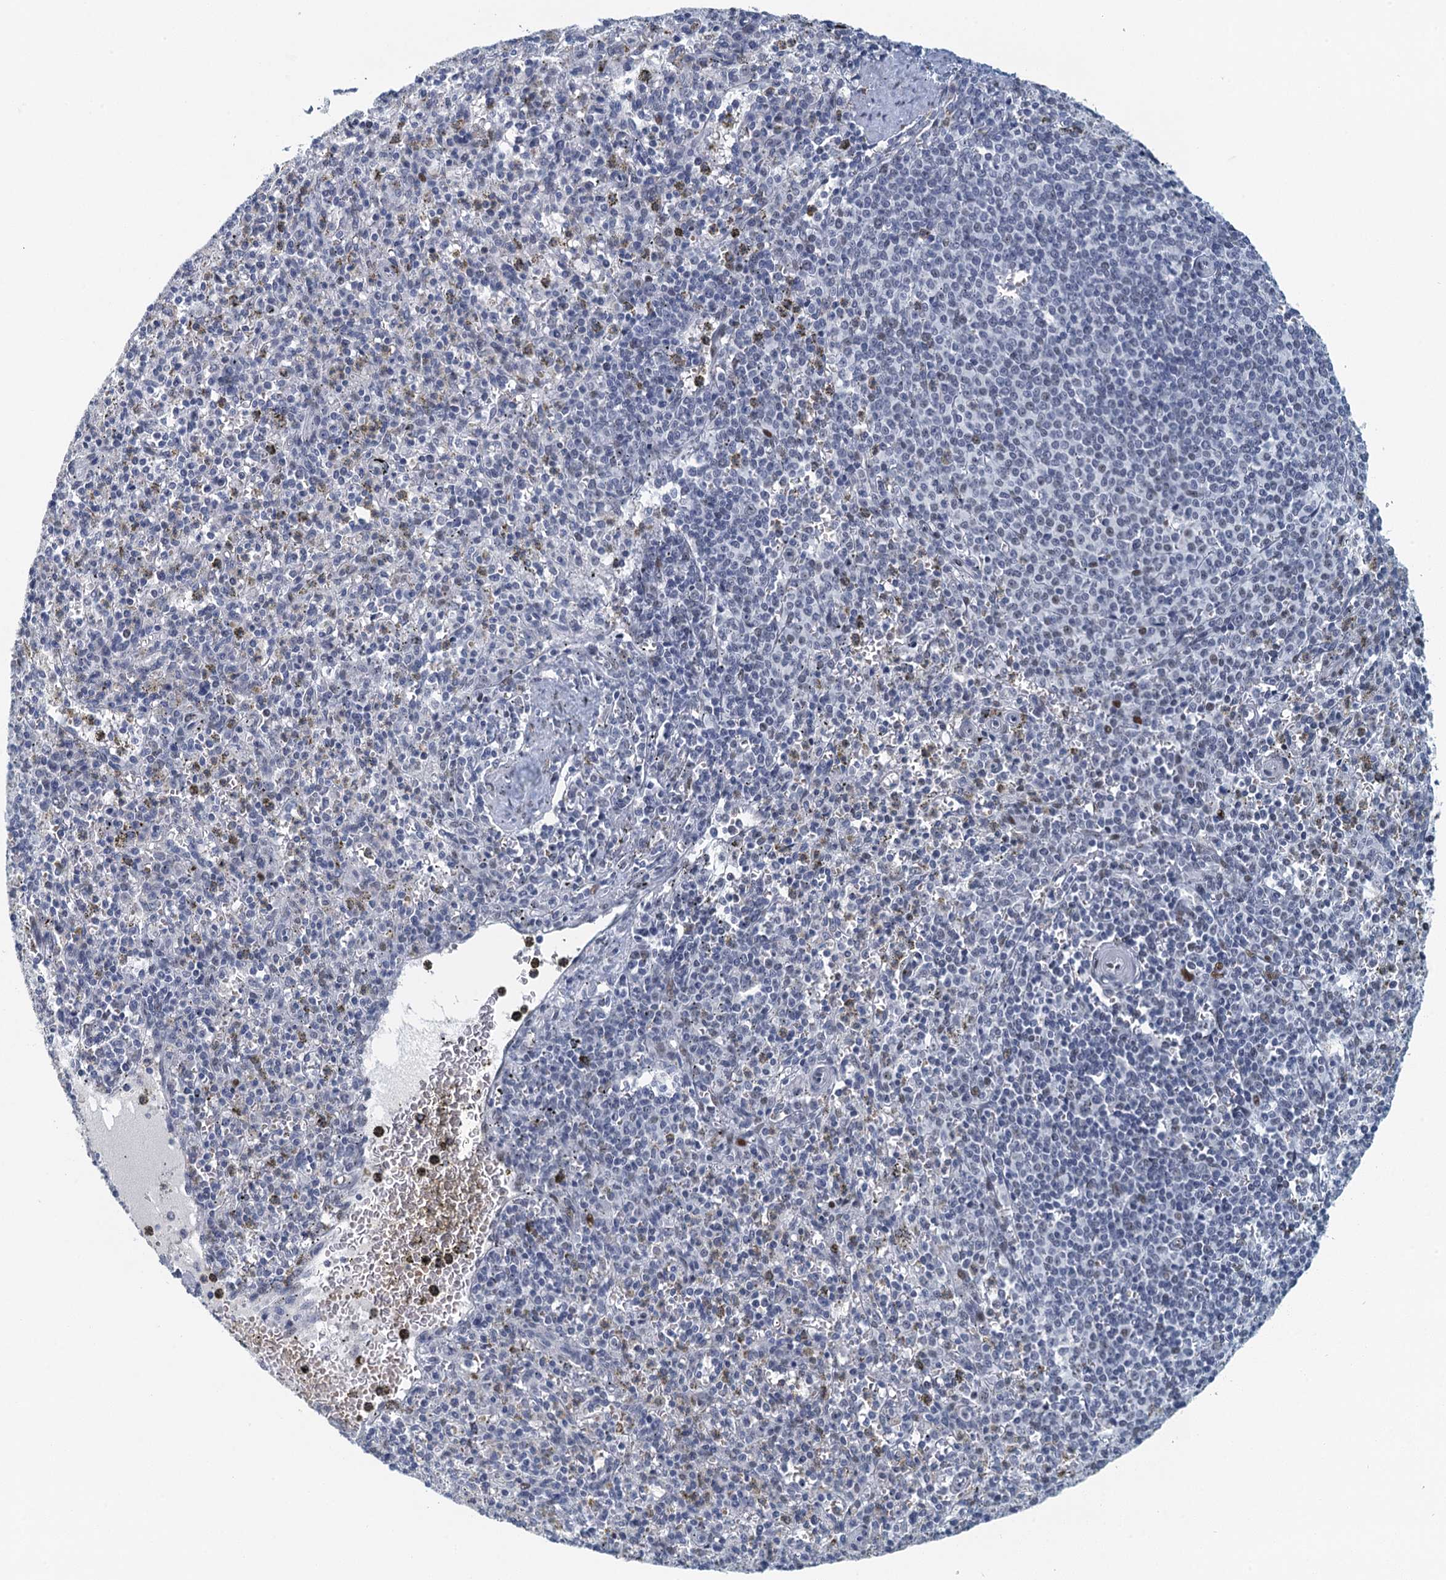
{"staining": {"intensity": "negative", "quantity": "none", "location": "none"}, "tissue": "spleen", "cell_type": "Cells in red pulp", "image_type": "normal", "snomed": [{"axis": "morphology", "description": "Normal tissue, NOS"}, {"axis": "topography", "description": "Spleen"}], "caption": "DAB (3,3'-diaminobenzidine) immunohistochemical staining of normal human spleen displays no significant expression in cells in red pulp. (DAB IHC, high magnification).", "gene": "TTLL9", "patient": {"sex": "male", "age": 72}}